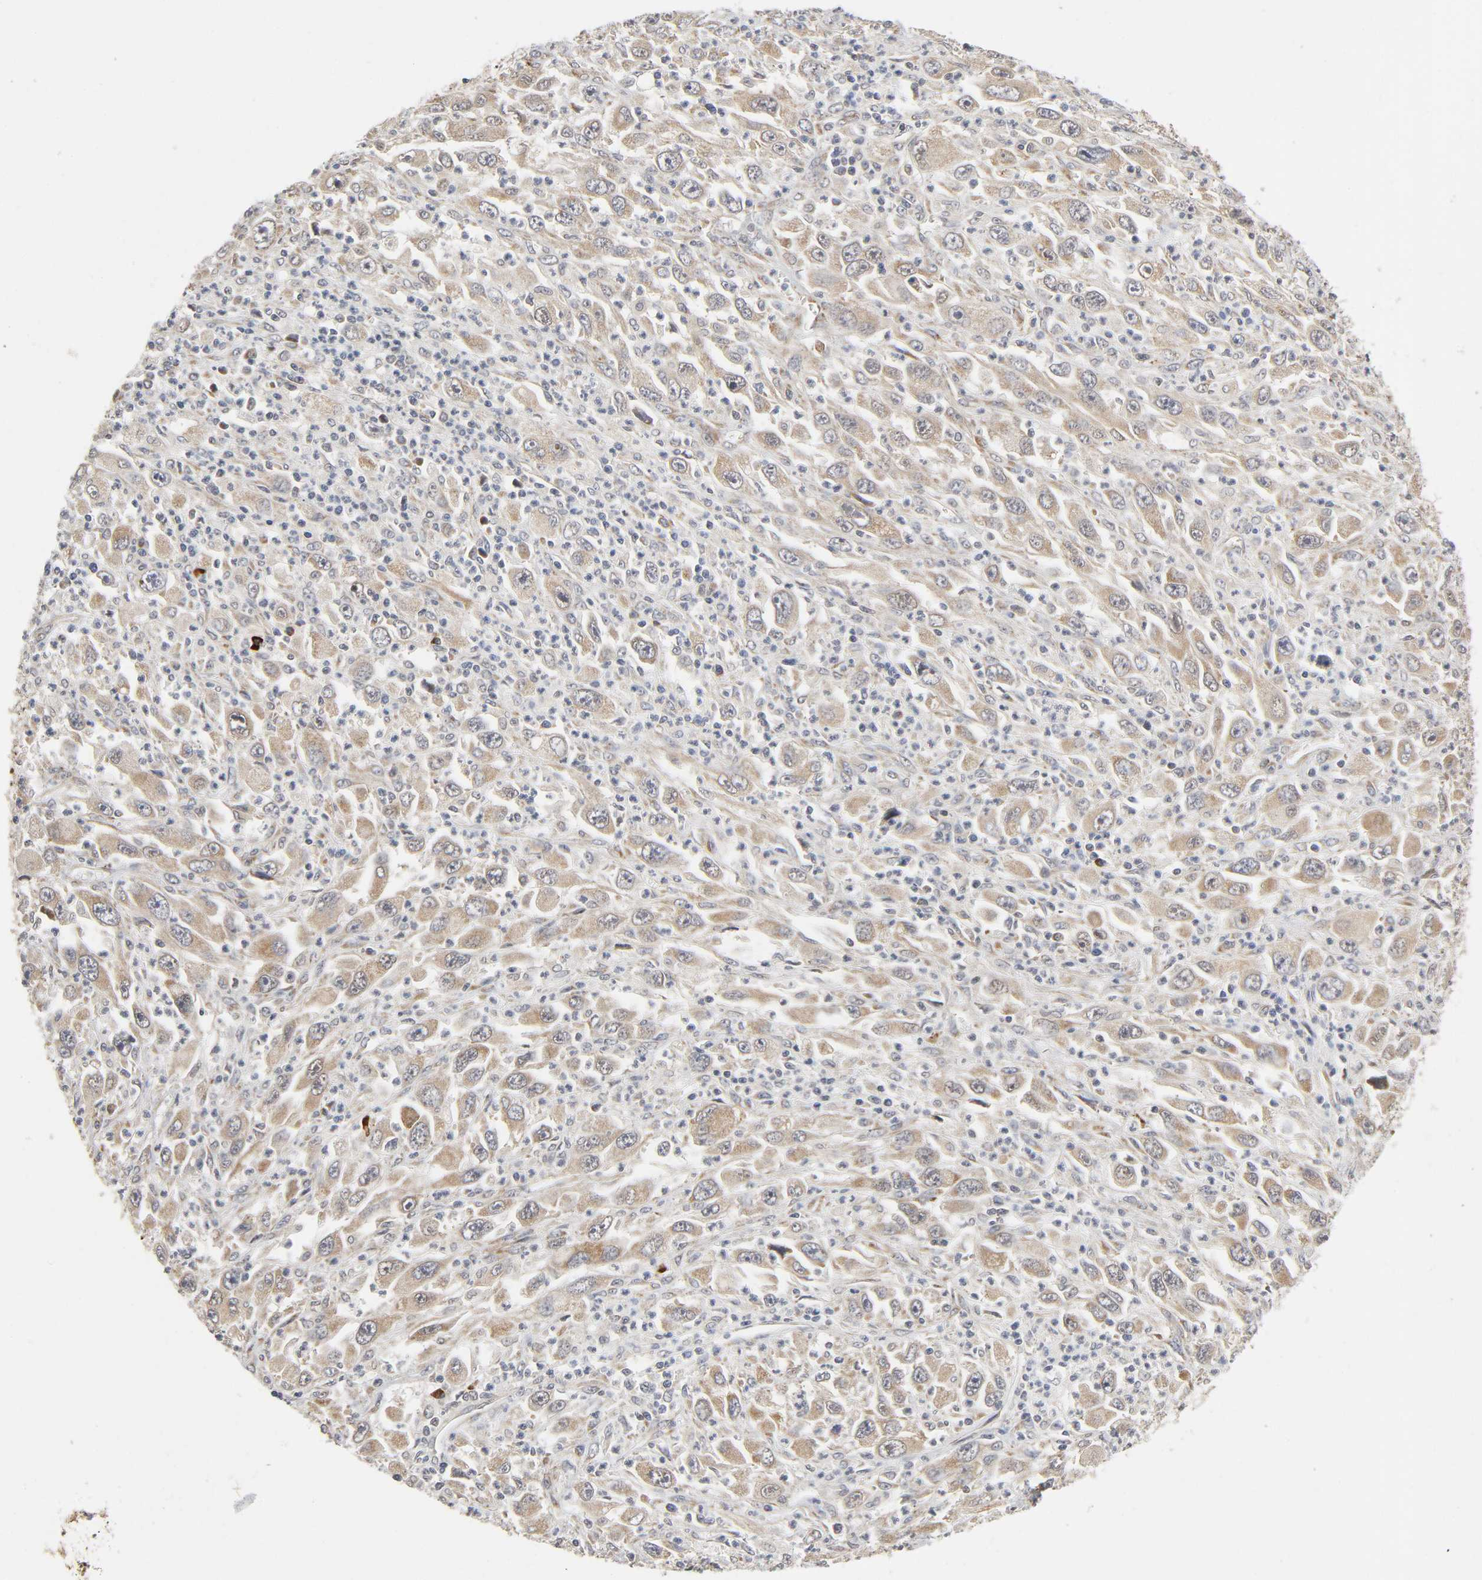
{"staining": {"intensity": "moderate", "quantity": ">75%", "location": "cytoplasmic/membranous"}, "tissue": "melanoma", "cell_type": "Tumor cells", "image_type": "cancer", "snomed": [{"axis": "morphology", "description": "Malignant melanoma, Metastatic site"}, {"axis": "topography", "description": "Skin"}], "caption": "This micrograph reveals melanoma stained with immunohistochemistry to label a protein in brown. The cytoplasmic/membranous of tumor cells show moderate positivity for the protein. Nuclei are counter-stained blue.", "gene": "SLC30A9", "patient": {"sex": "female", "age": 56}}